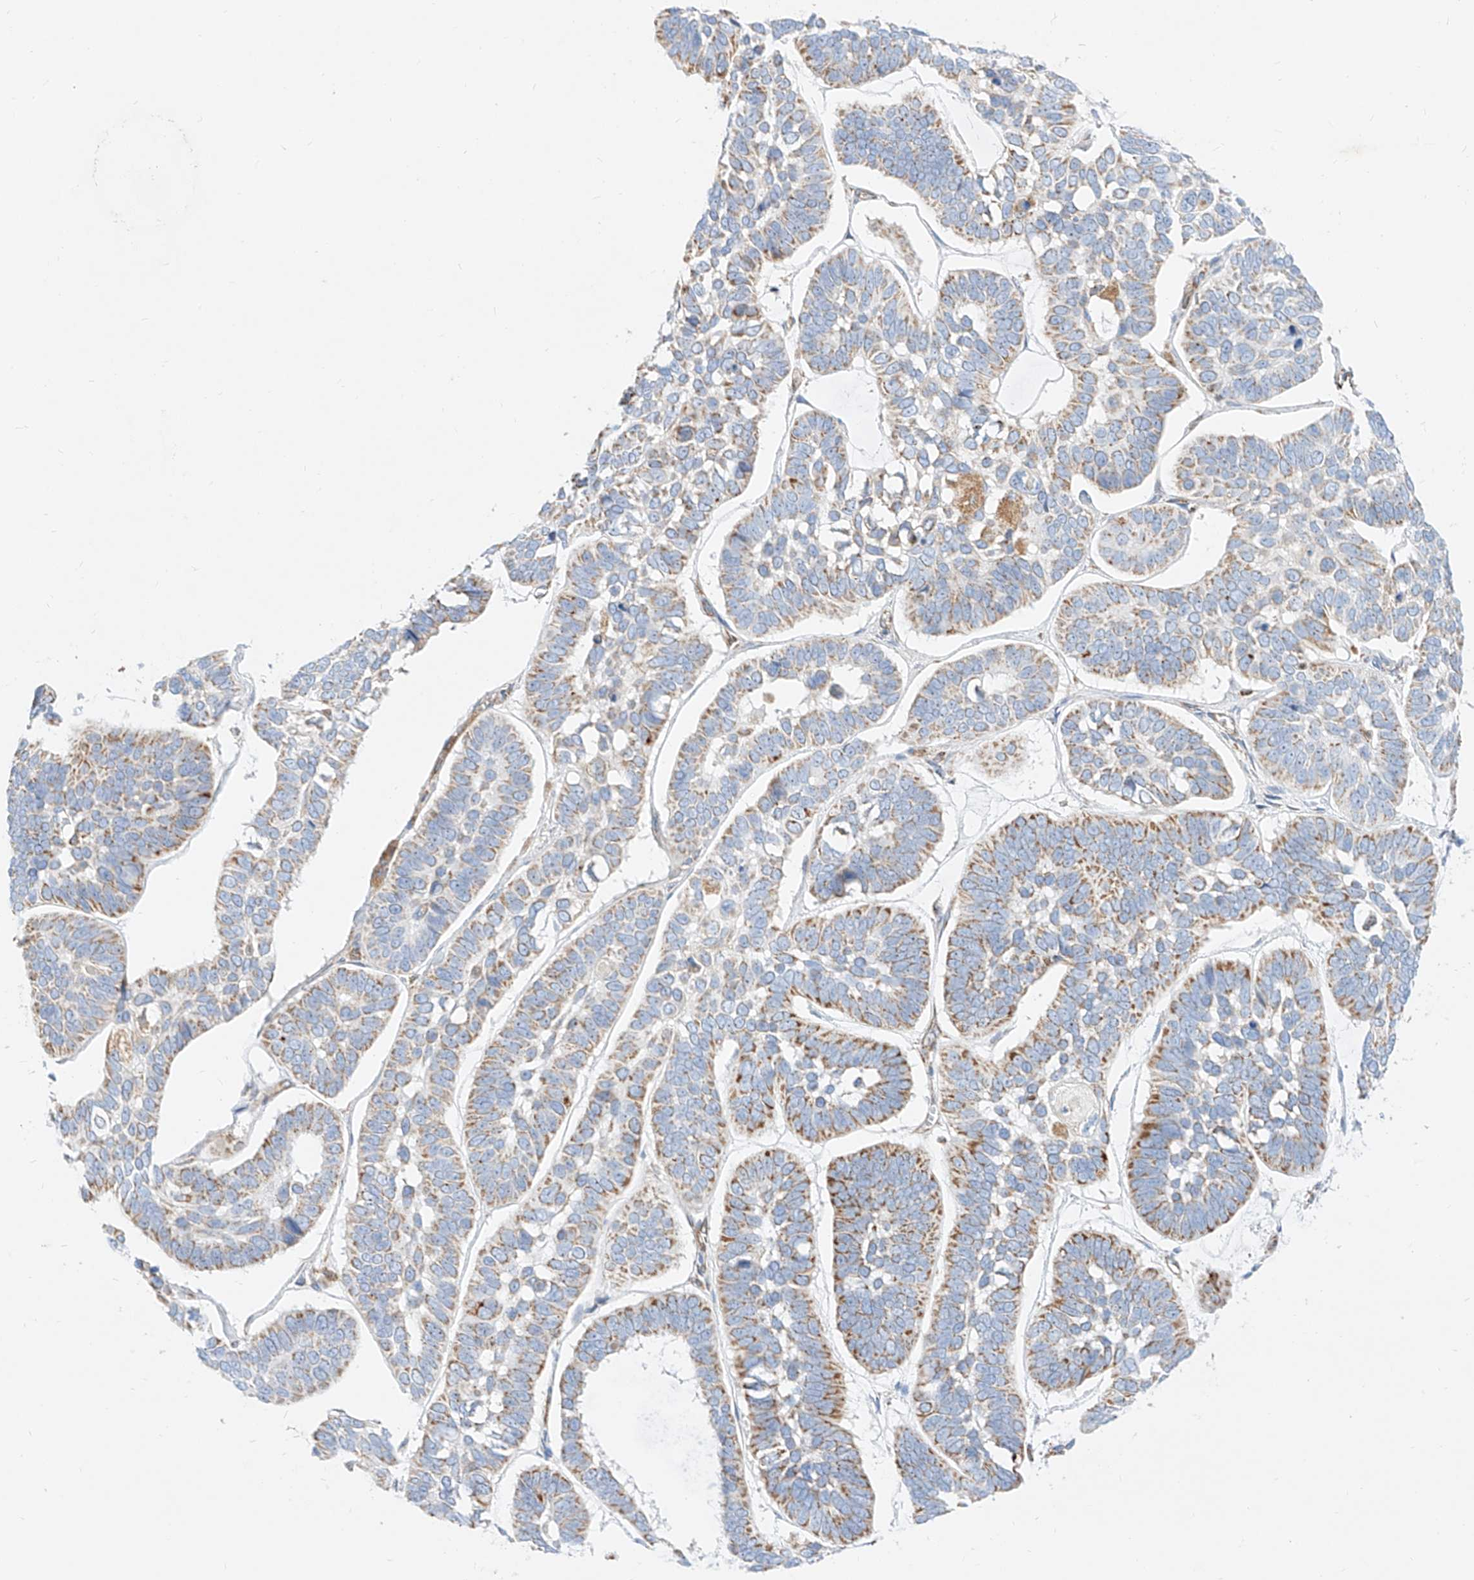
{"staining": {"intensity": "moderate", "quantity": "25%-75%", "location": "cytoplasmic/membranous"}, "tissue": "skin cancer", "cell_type": "Tumor cells", "image_type": "cancer", "snomed": [{"axis": "morphology", "description": "Basal cell carcinoma"}, {"axis": "topography", "description": "Skin"}], "caption": "Immunohistochemical staining of skin cancer demonstrates moderate cytoplasmic/membranous protein staining in about 25%-75% of tumor cells.", "gene": "CST9", "patient": {"sex": "male", "age": 62}}